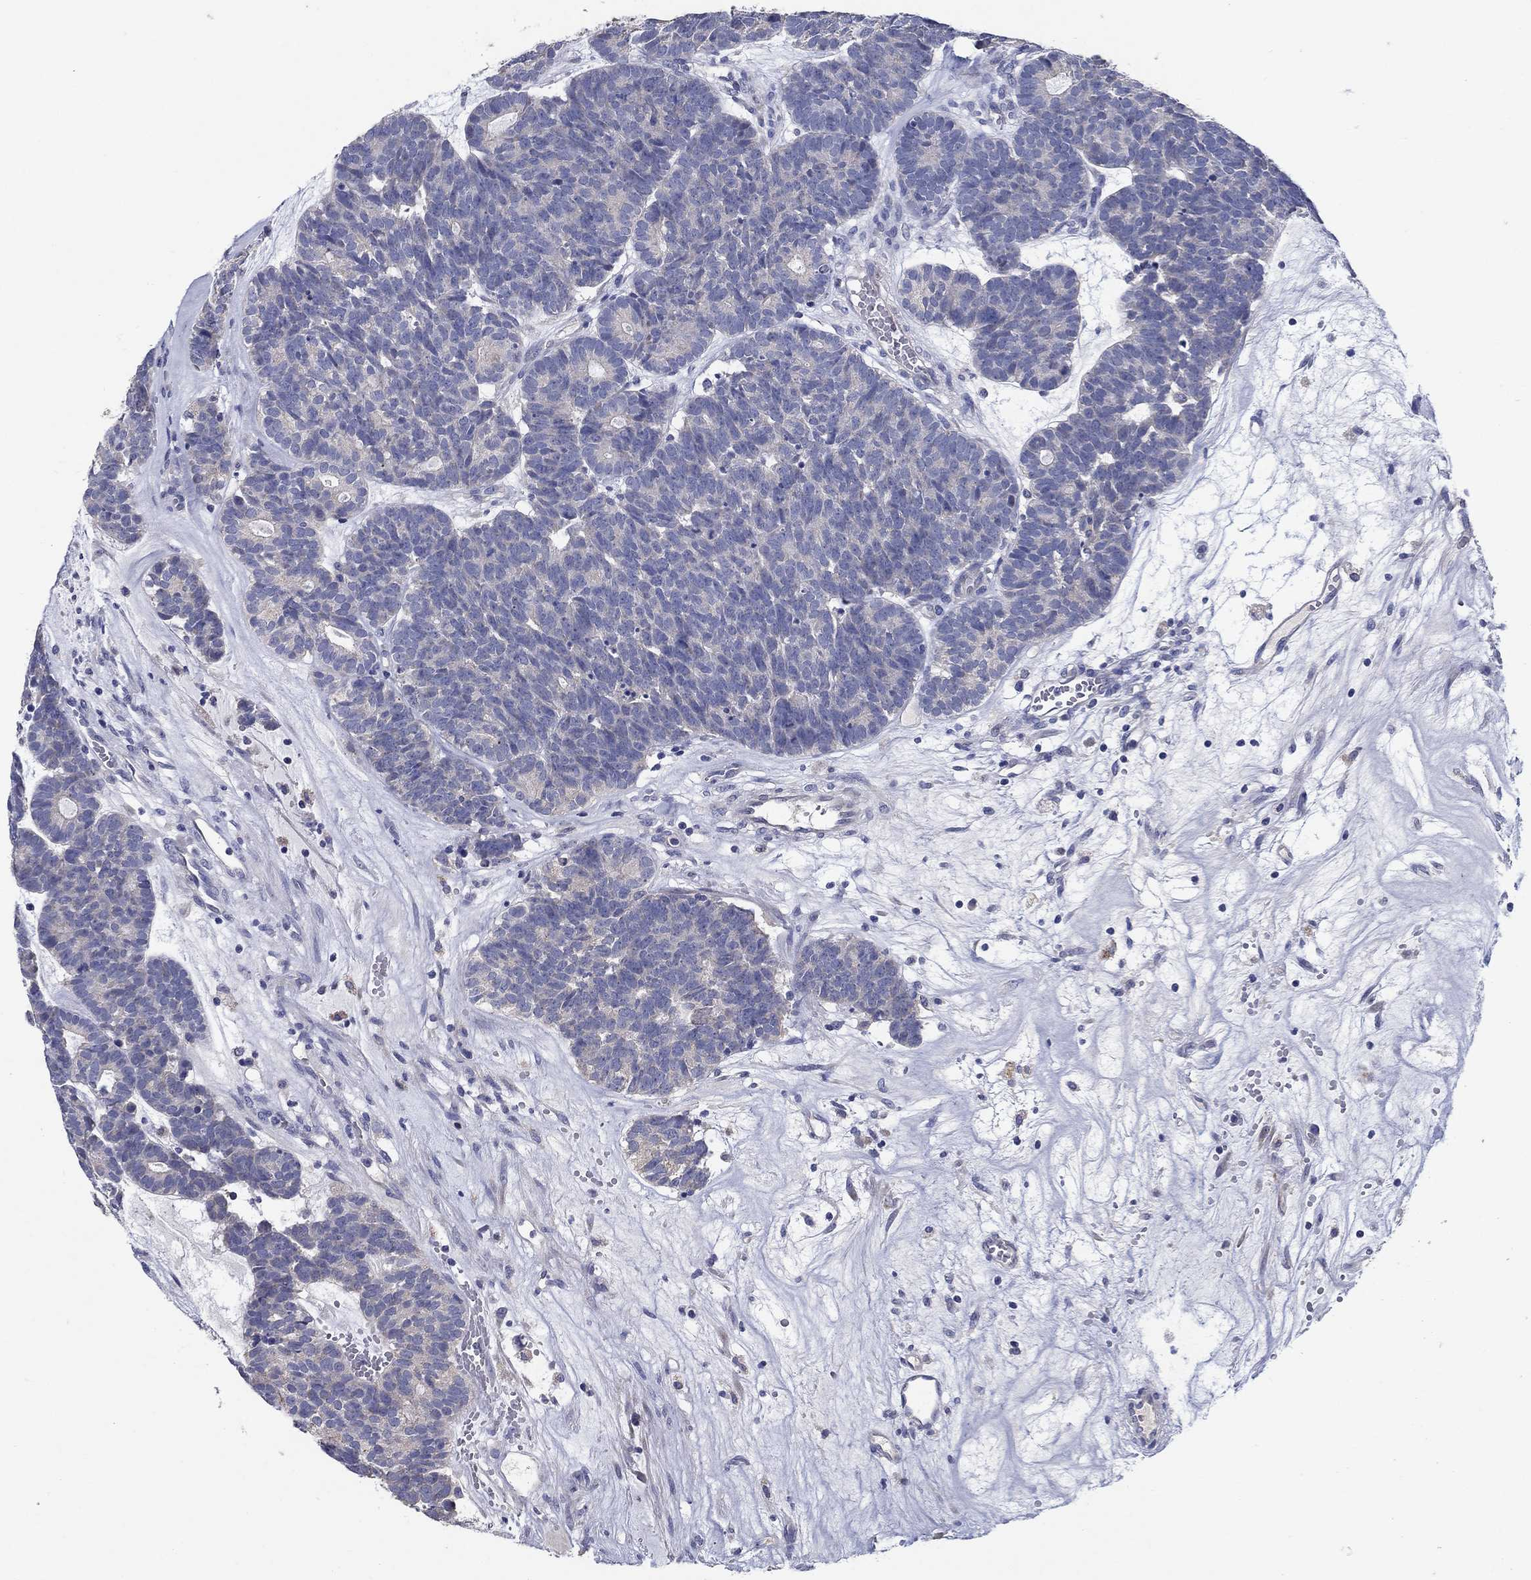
{"staining": {"intensity": "negative", "quantity": "none", "location": "none"}, "tissue": "head and neck cancer", "cell_type": "Tumor cells", "image_type": "cancer", "snomed": [{"axis": "morphology", "description": "Adenocarcinoma, NOS"}, {"axis": "topography", "description": "Head-Neck"}], "caption": "High magnification brightfield microscopy of head and neck adenocarcinoma stained with DAB (brown) and counterstained with hematoxylin (blue): tumor cells show no significant positivity.", "gene": "PROZ", "patient": {"sex": "female", "age": 81}}